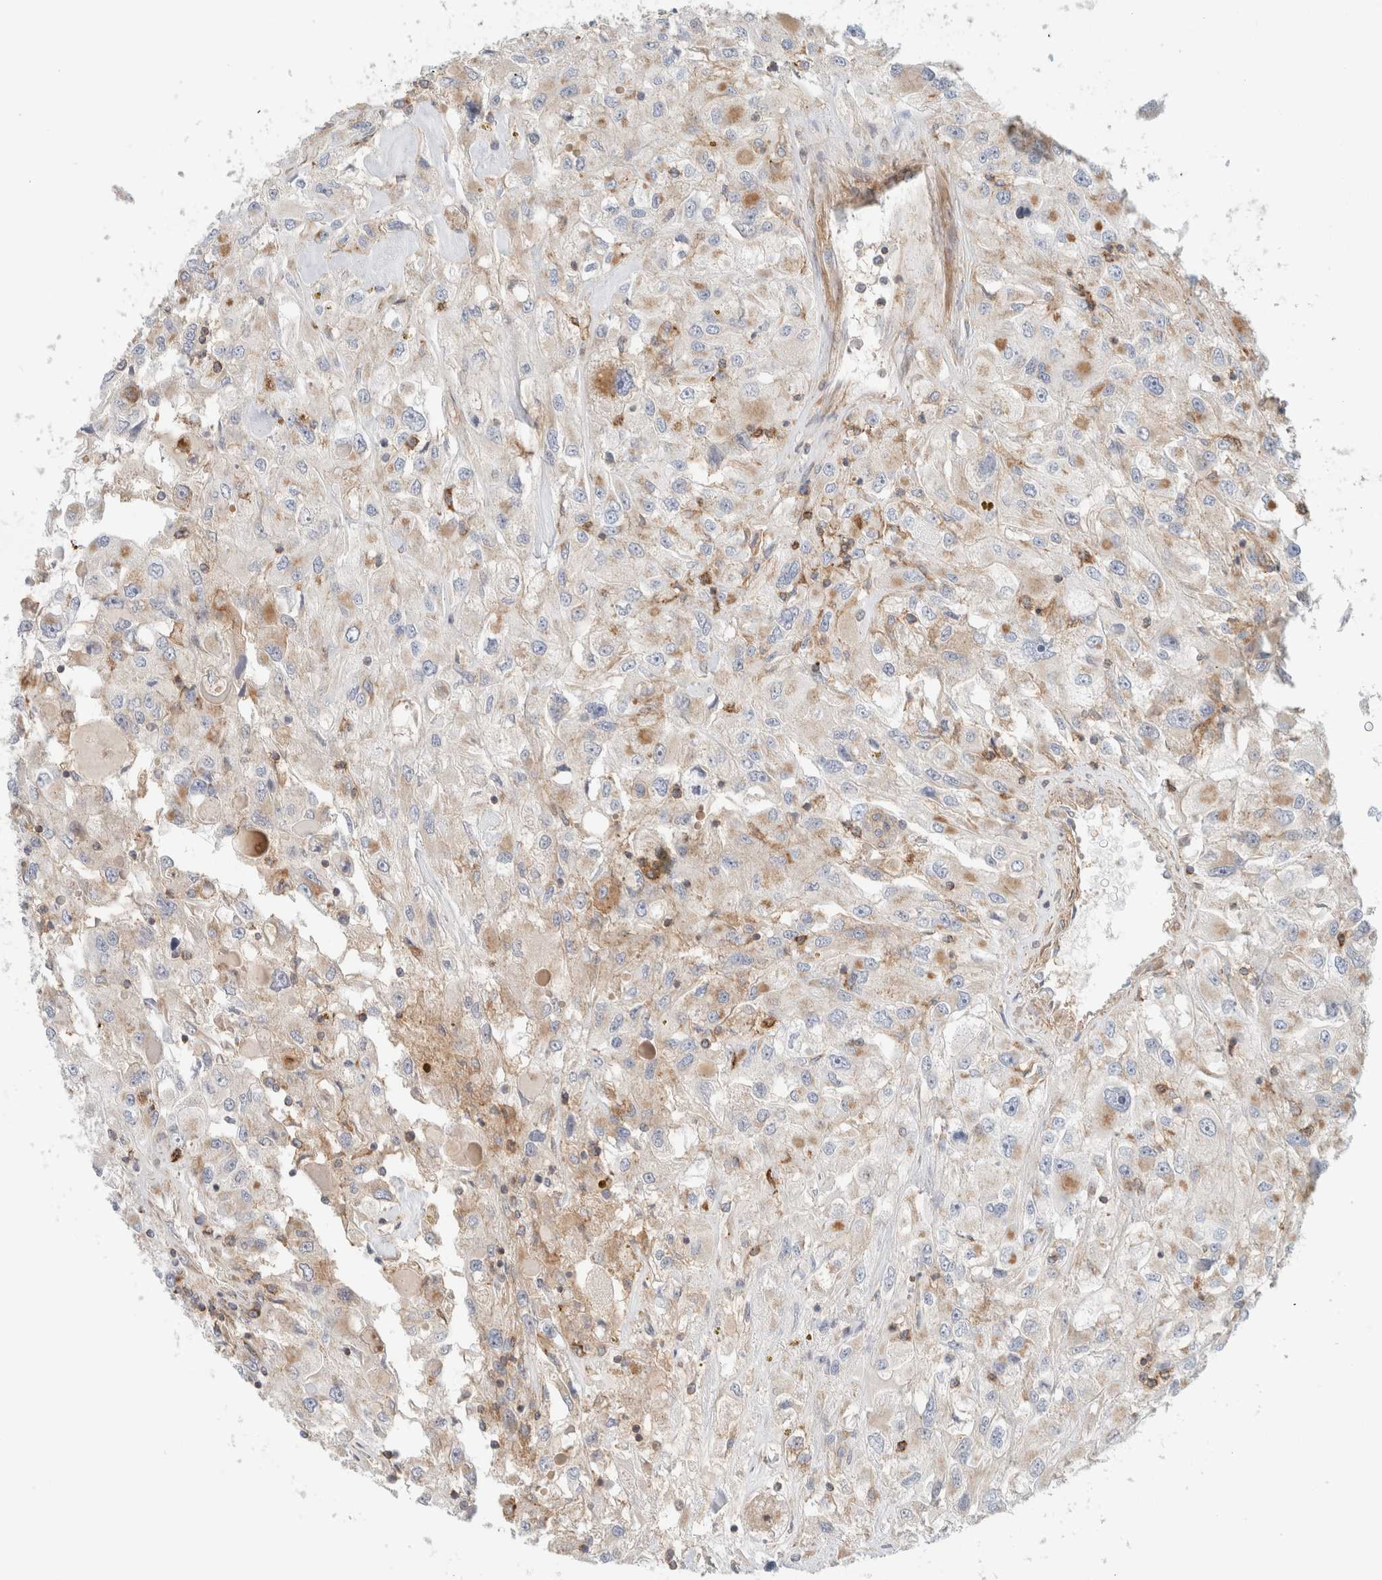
{"staining": {"intensity": "moderate", "quantity": "25%-75%", "location": "cytoplasmic/membranous"}, "tissue": "renal cancer", "cell_type": "Tumor cells", "image_type": "cancer", "snomed": [{"axis": "morphology", "description": "Adenocarcinoma, NOS"}, {"axis": "topography", "description": "Kidney"}], "caption": "An image of renal cancer stained for a protein demonstrates moderate cytoplasmic/membranous brown staining in tumor cells.", "gene": "MRM3", "patient": {"sex": "female", "age": 52}}